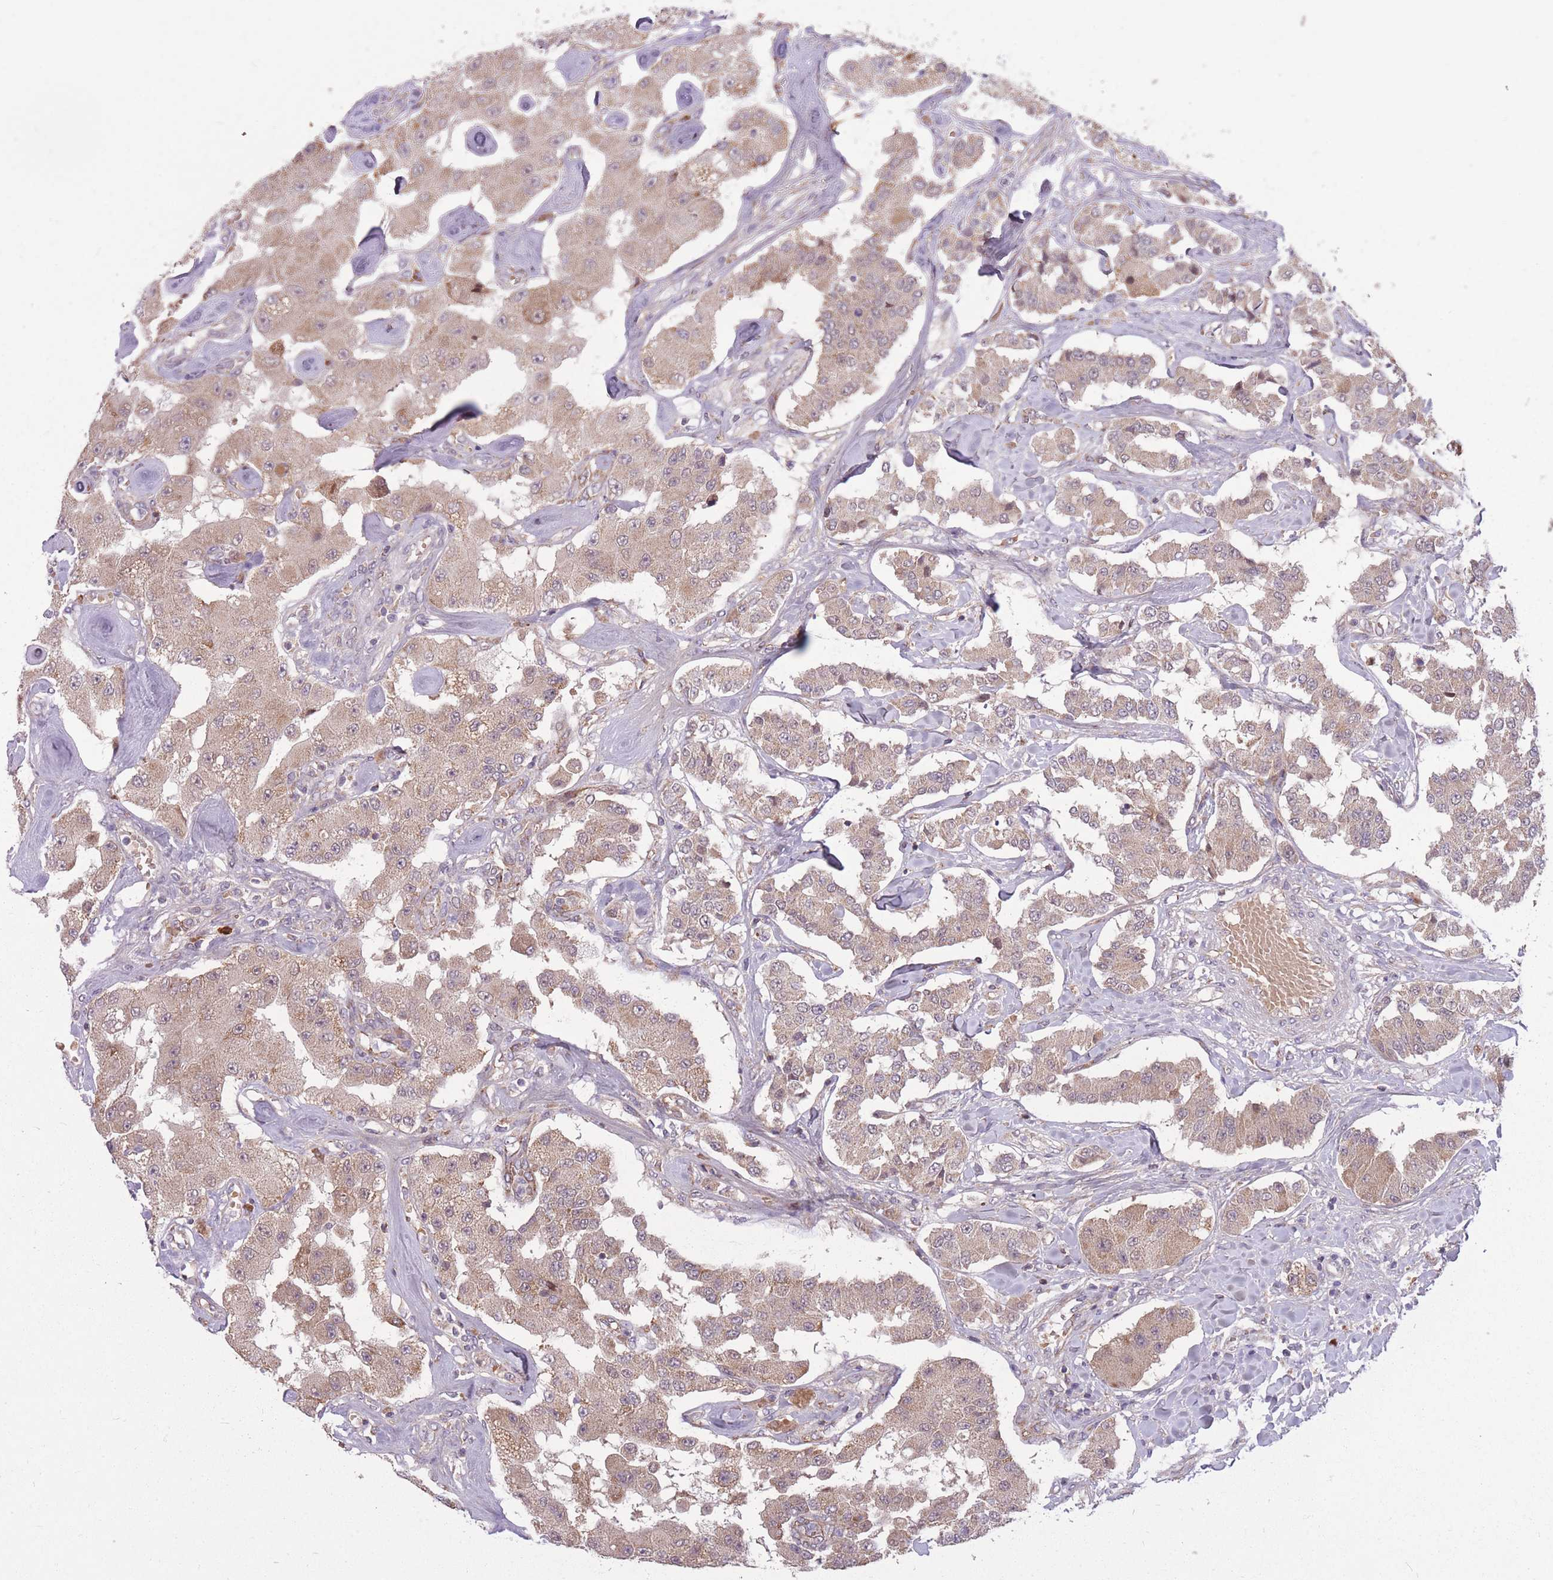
{"staining": {"intensity": "weak", "quantity": "25%-75%", "location": "cytoplasmic/membranous"}, "tissue": "carcinoid", "cell_type": "Tumor cells", "image_type": "cancer", "snomed": [{"axis": "morphology", "description": "Carcinoid, malignant, NOS"}, {"axis": "topography", "description": "Pancreas"}], "caption": "Protein staining of malignant carcinoid tissue displays weak cytoplasmic/membranous positivity in about 25%-75% of tumor cells.", "gene": "POLR3F", "patient": {"sex": "male", "age": 41}}